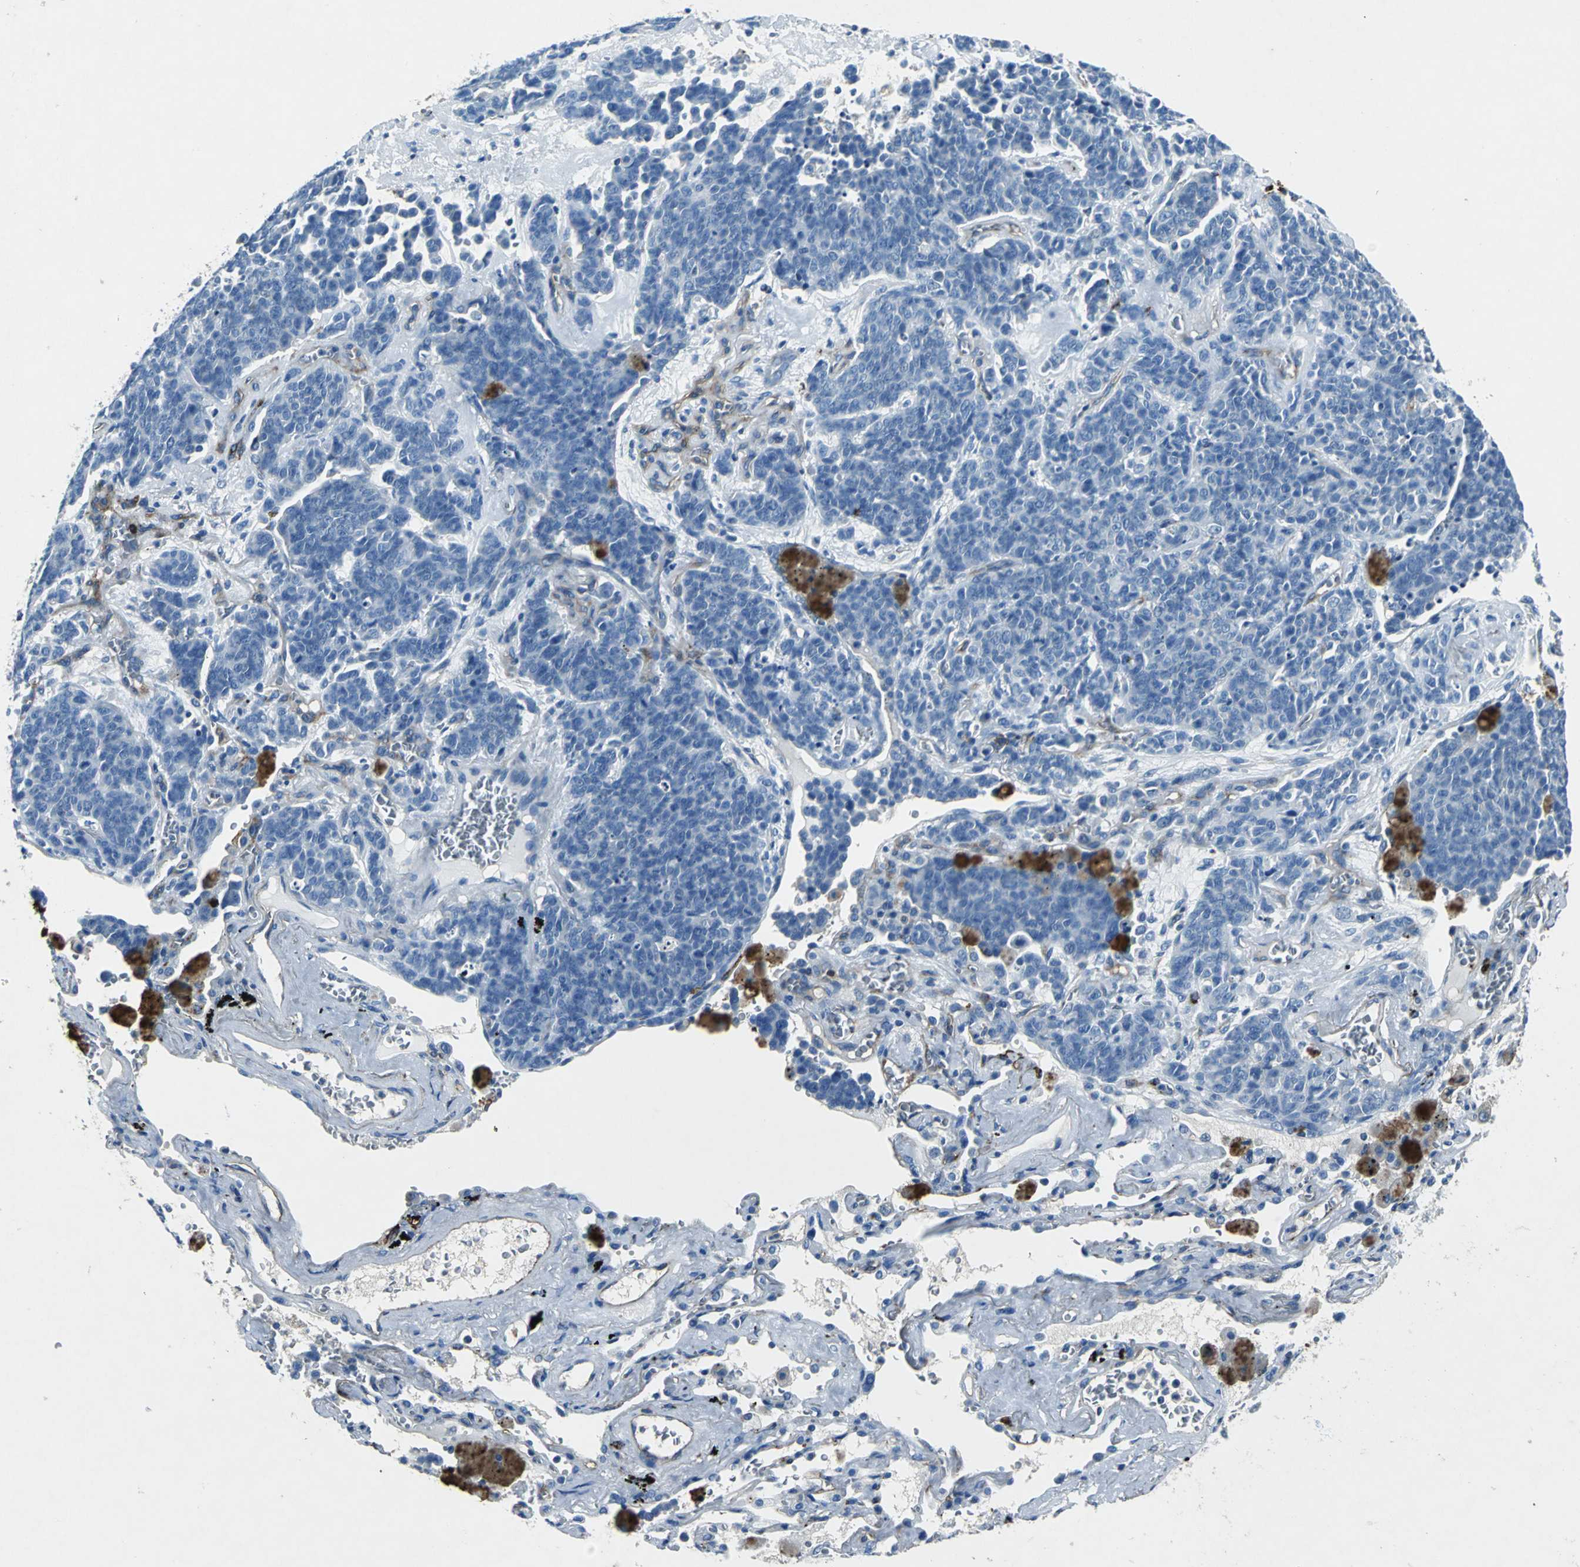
{"staining": {"intensity": "negative", "quantity": "none", "location": "none"}, "tissue": "lung cancer", "cell_type": "Tumor cells", "image_type": "cancer", "snomed": [{"axis": "morphology", "description": "Neoplasm, malignant, NOS"}, {"axis": "topography", "description": "Lung"}], "caption": "Tumor cells show no significant staining in lung neoplasm (malignant).", "gene": "RPS13", "patient": {"sex": "female", "age": 58}}